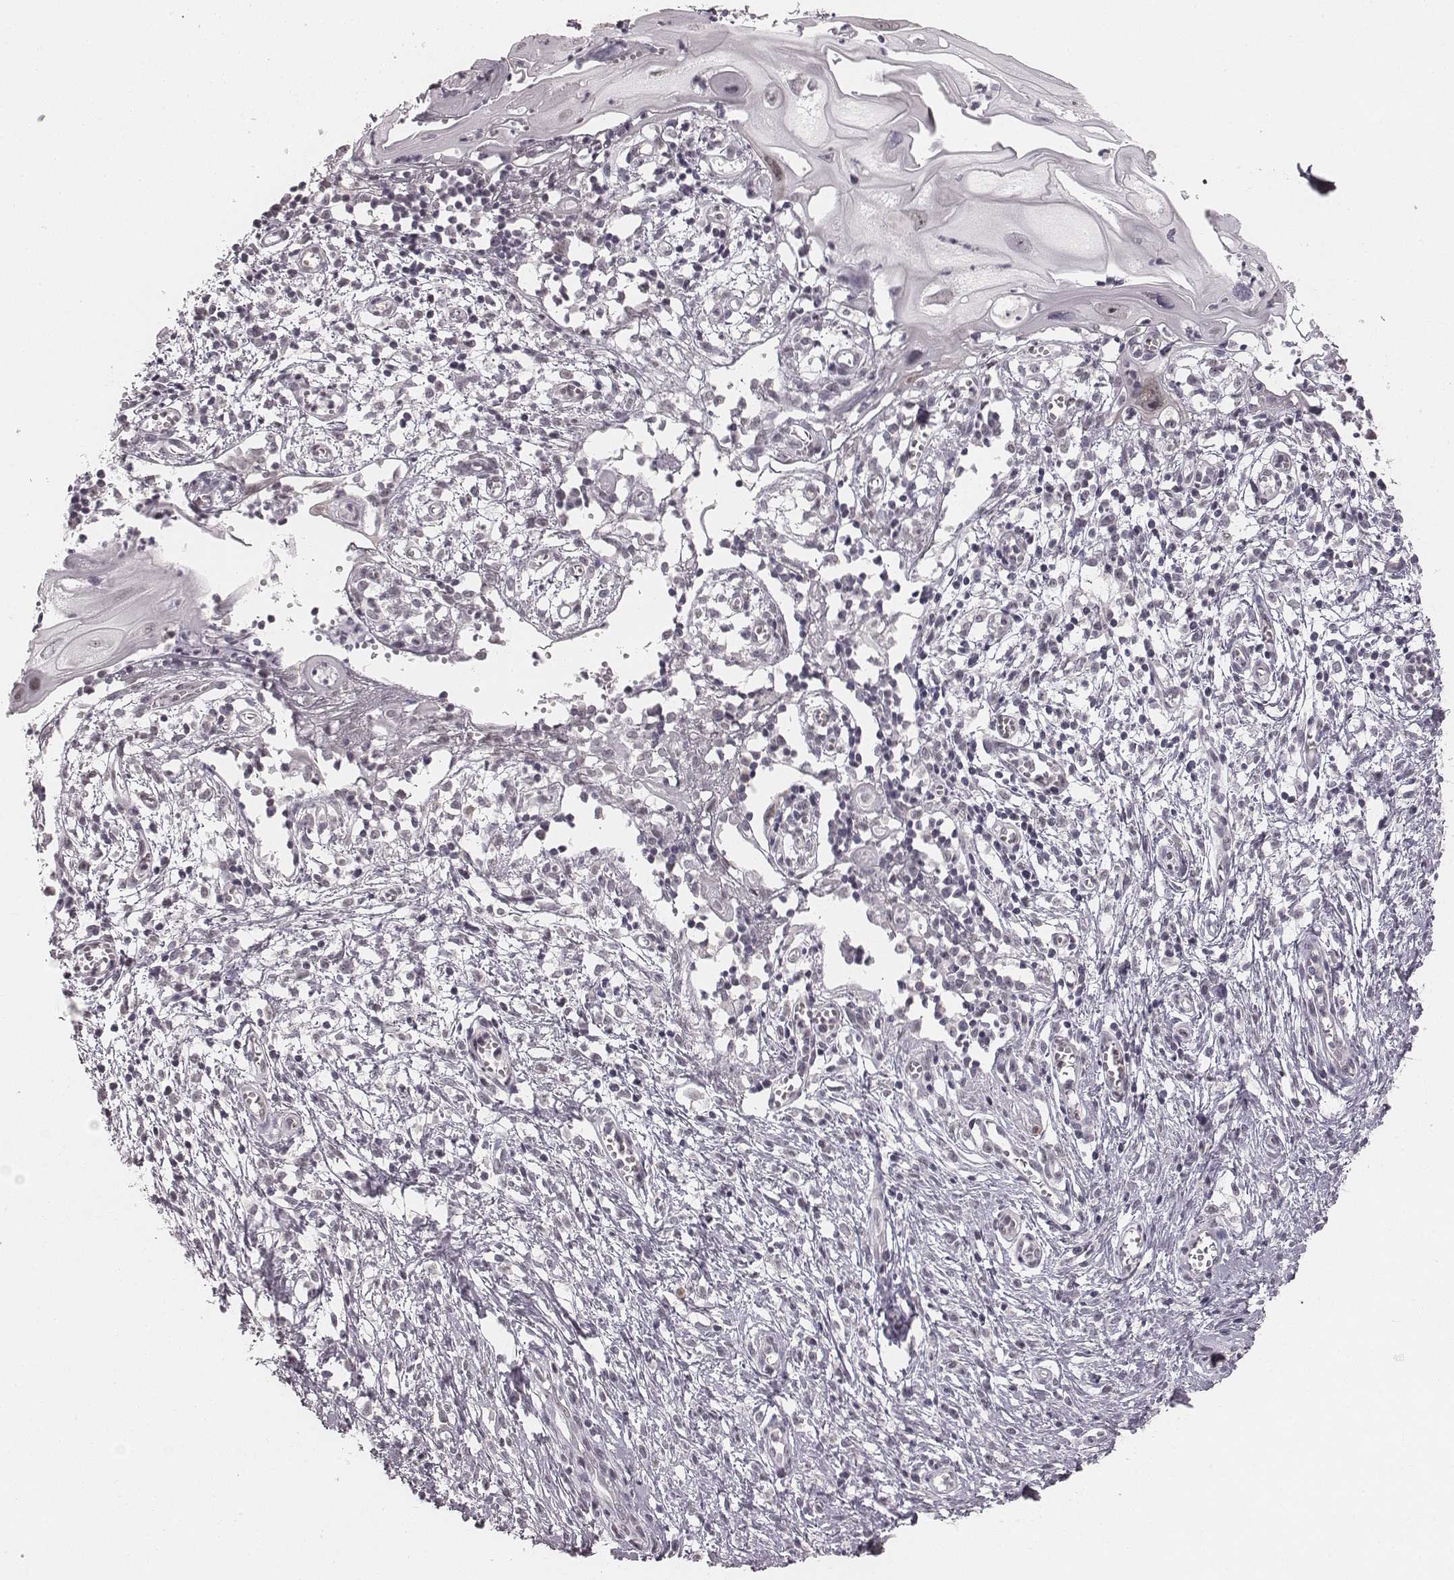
{"staining": {"intensity": "negative", "quantity": "none", "location": "none"}, "tissue": "cervical cancer", "cell_type": "Tumor cells", "image_type": "cancer", "snomed": [{"axis": "morphology", "description": "Squamous cell carcinoma, NOS"}, {"axis": "topography", "description": "Cervix"}], "caption": "This is a histopathology image of immunohistochemistry (IHC) staining of cervical cancer (squamous cell carcinoma), which shows no staining in tumor cells.", "gene": "RPGRIP1", "patient": {"sex": "female", "age": 30}}